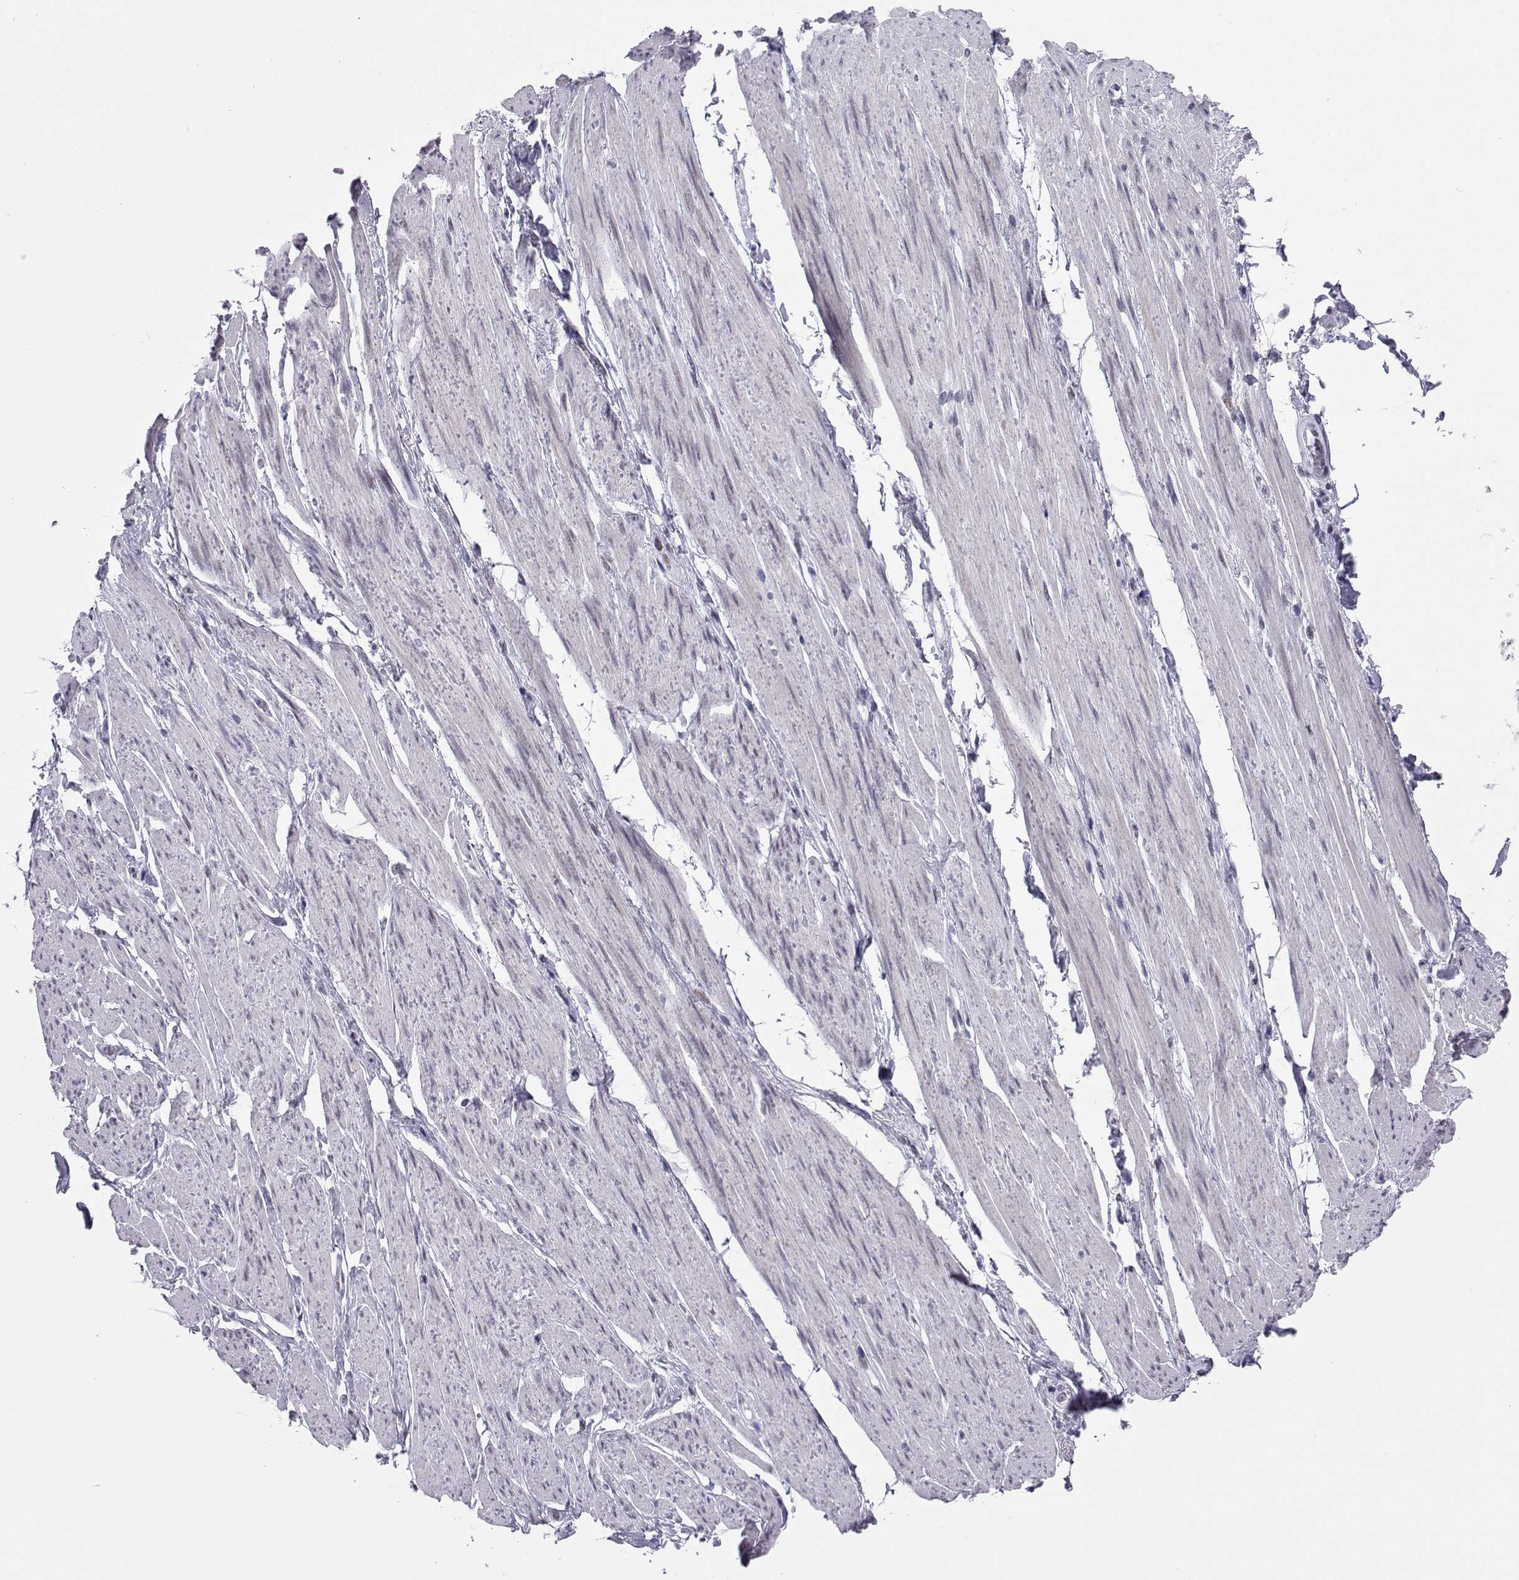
{"staining": {"intensity": "negative", "quantity": "none", "location": "none"}, "tissue": "skeletal muscle", "cell_type": "Myocytes", "image_type": "normal", "snomed": [{"axis": "morphology", "description": "Normal tissue, NOS"}, {"axis": "topography", "description": "Skeletal muscle"}, {"axis": "topography", "description": "Anal"}, {"axis": "topography", "description": "Peripheral nerve tissue"}], "caption": "A histopathology image of human skeletal muscle is negative for staining in myocytes. (DAB immunohistochemistry (IHC) with hematoxylin counter stain).", "gene": "LORICRIN", "patient": {"sex": "male", "age": 53}}